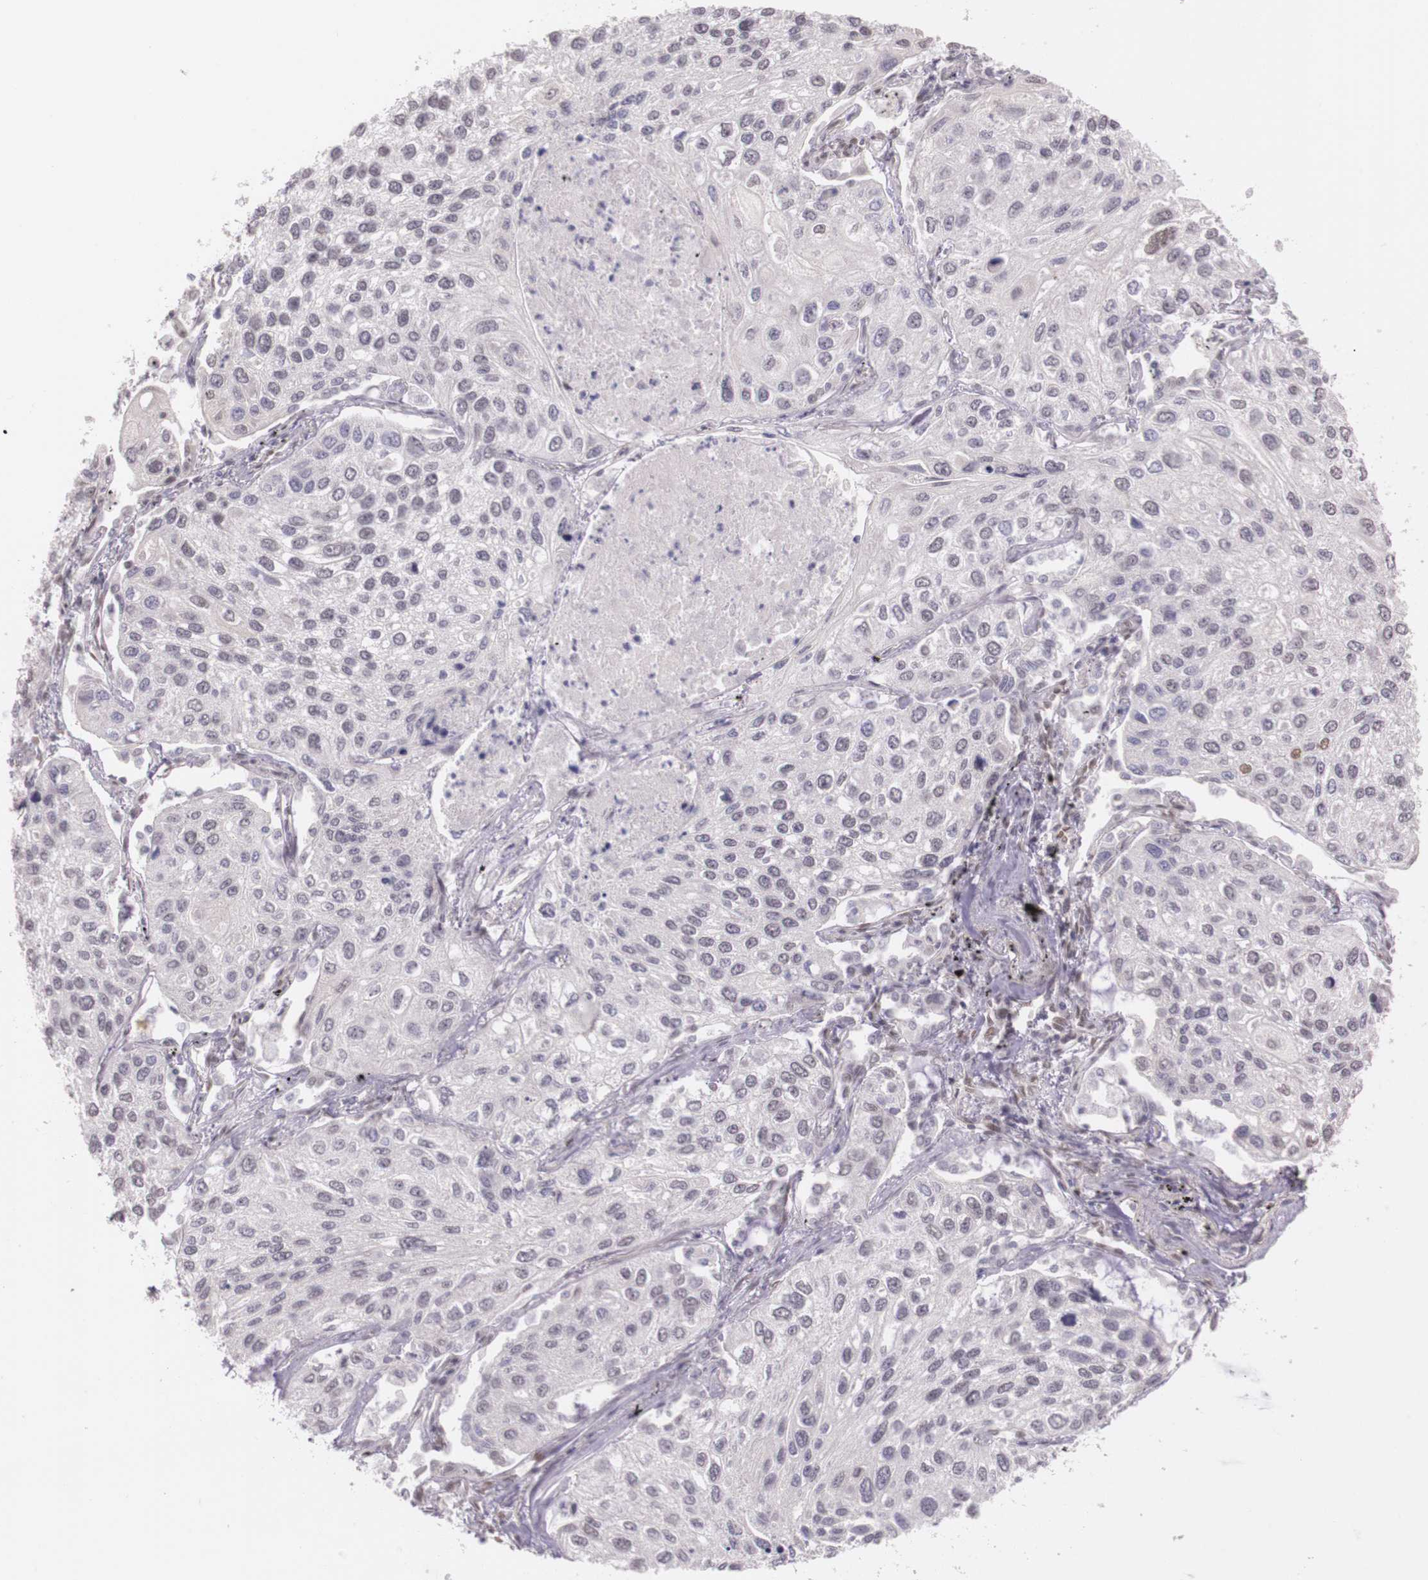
{"staining": {"intensity": "weak", "quantity": "<25%", "location": "nuclear"}, "tissue": "lung cancer", "cell_type": "Tumor cells", "image_type": "cancer", "snomed": [{"axis": "morphology", "description": "Squamous cell carcinoma, NOS"}, {"axis": "topography", "description": "Lung"}], "caption": "This is an IHC image of lung squamous cell carcinoma. There is no expression in tumor cells.", "gene": "WDR13", "patient": {"sex": "male", "age": 75}}